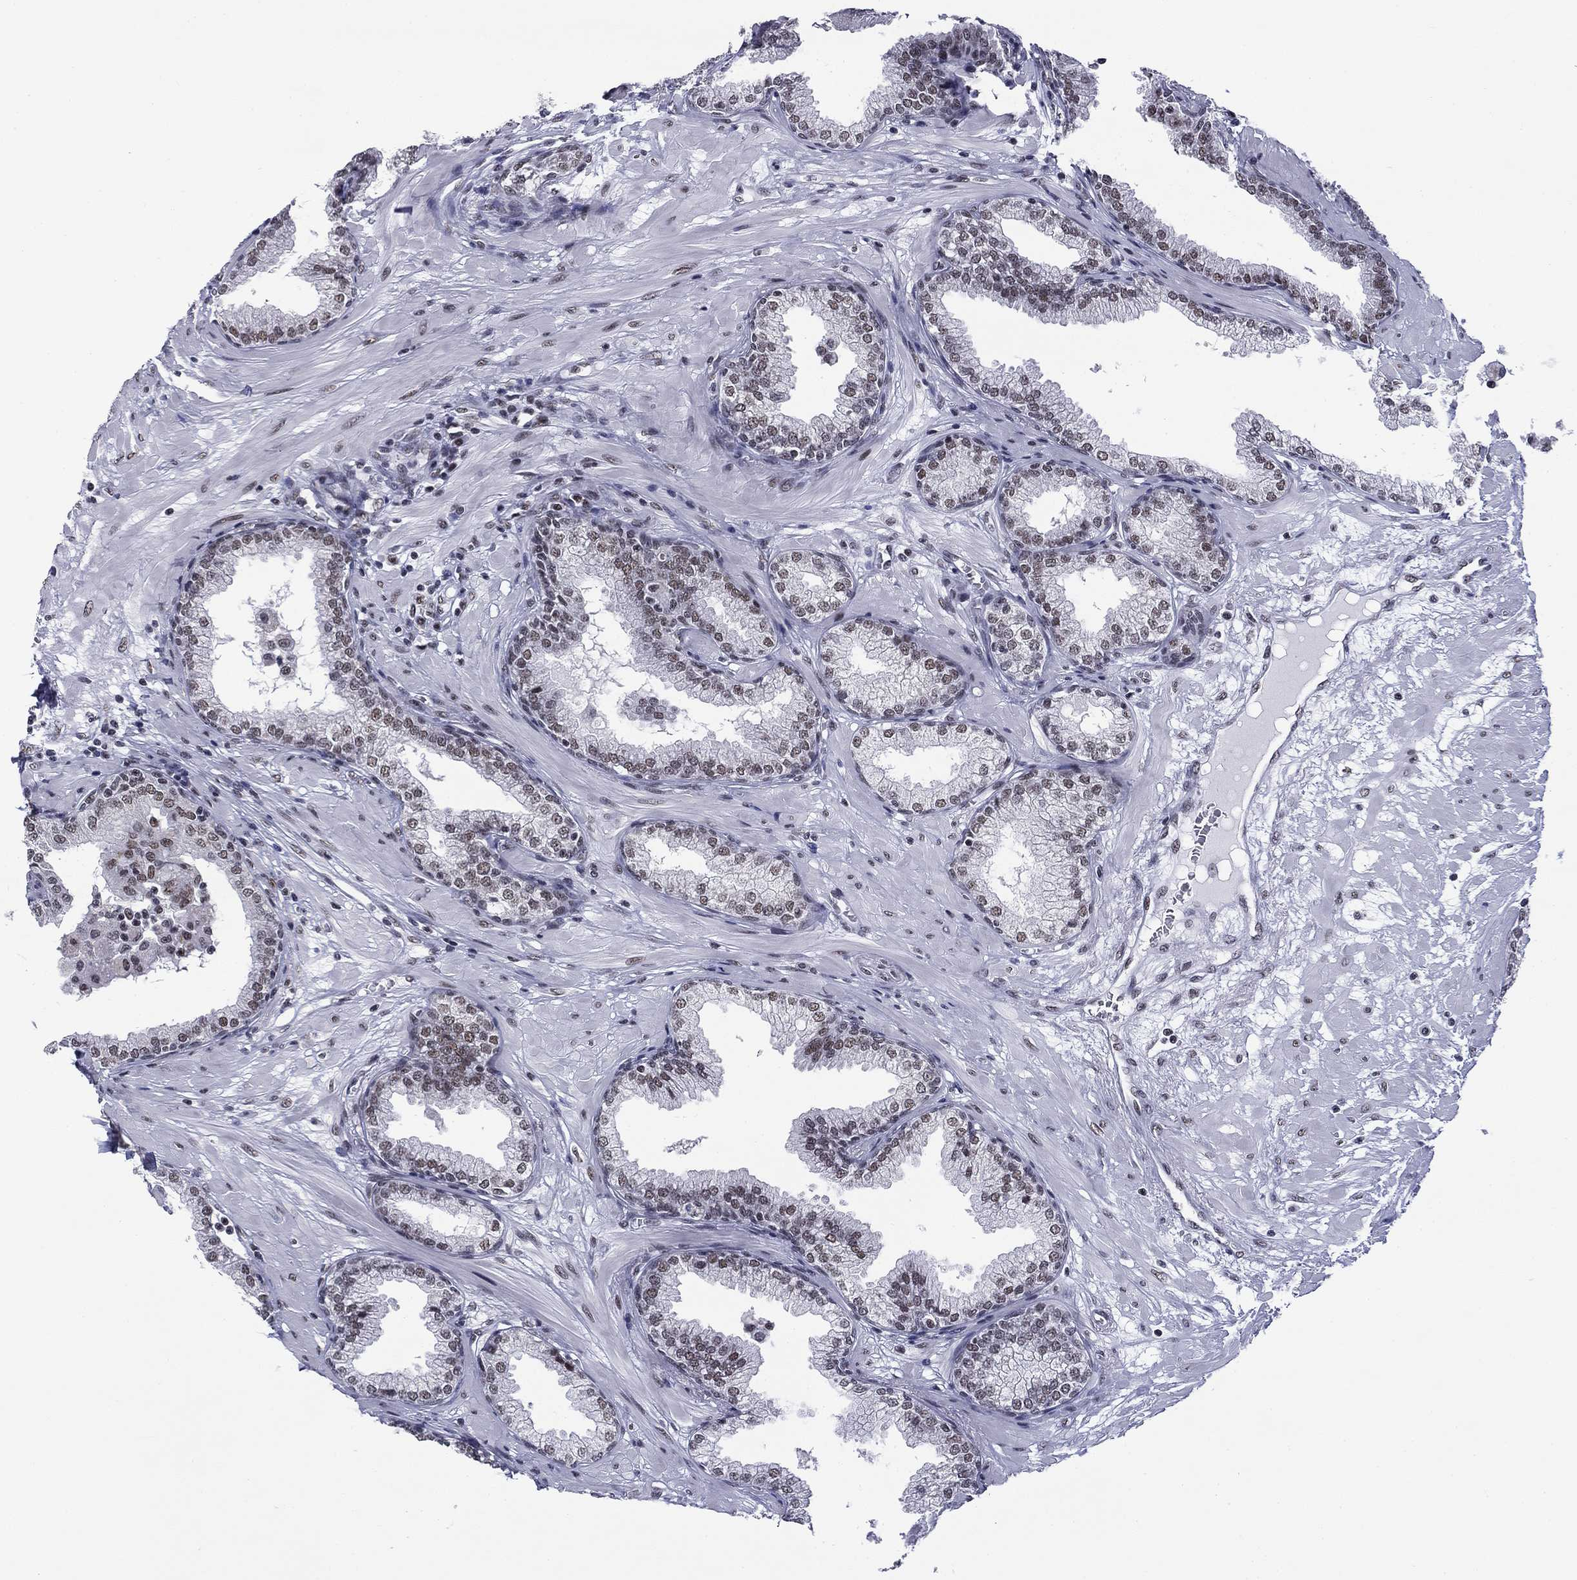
{"staining": {"intensity": "weak", "quantity": "25%-75%", "location": "nuclear"}, "tissue": "prostate", "cell_type": "Glandular cells", "image_type": "normal", "snomed": [{"axis": "morphology", "description": "Normal tissue, NOS"}, {"axis": "topography", "description": "Prostate"}], "caption": "About 25%-75% of glandular cells in unremarkable prostate show weak nuclear protein positivity as visualized by brown immunohistochemical staining.", "gene": "ETV5", "patient": {"sex": "male", "age": 64}}